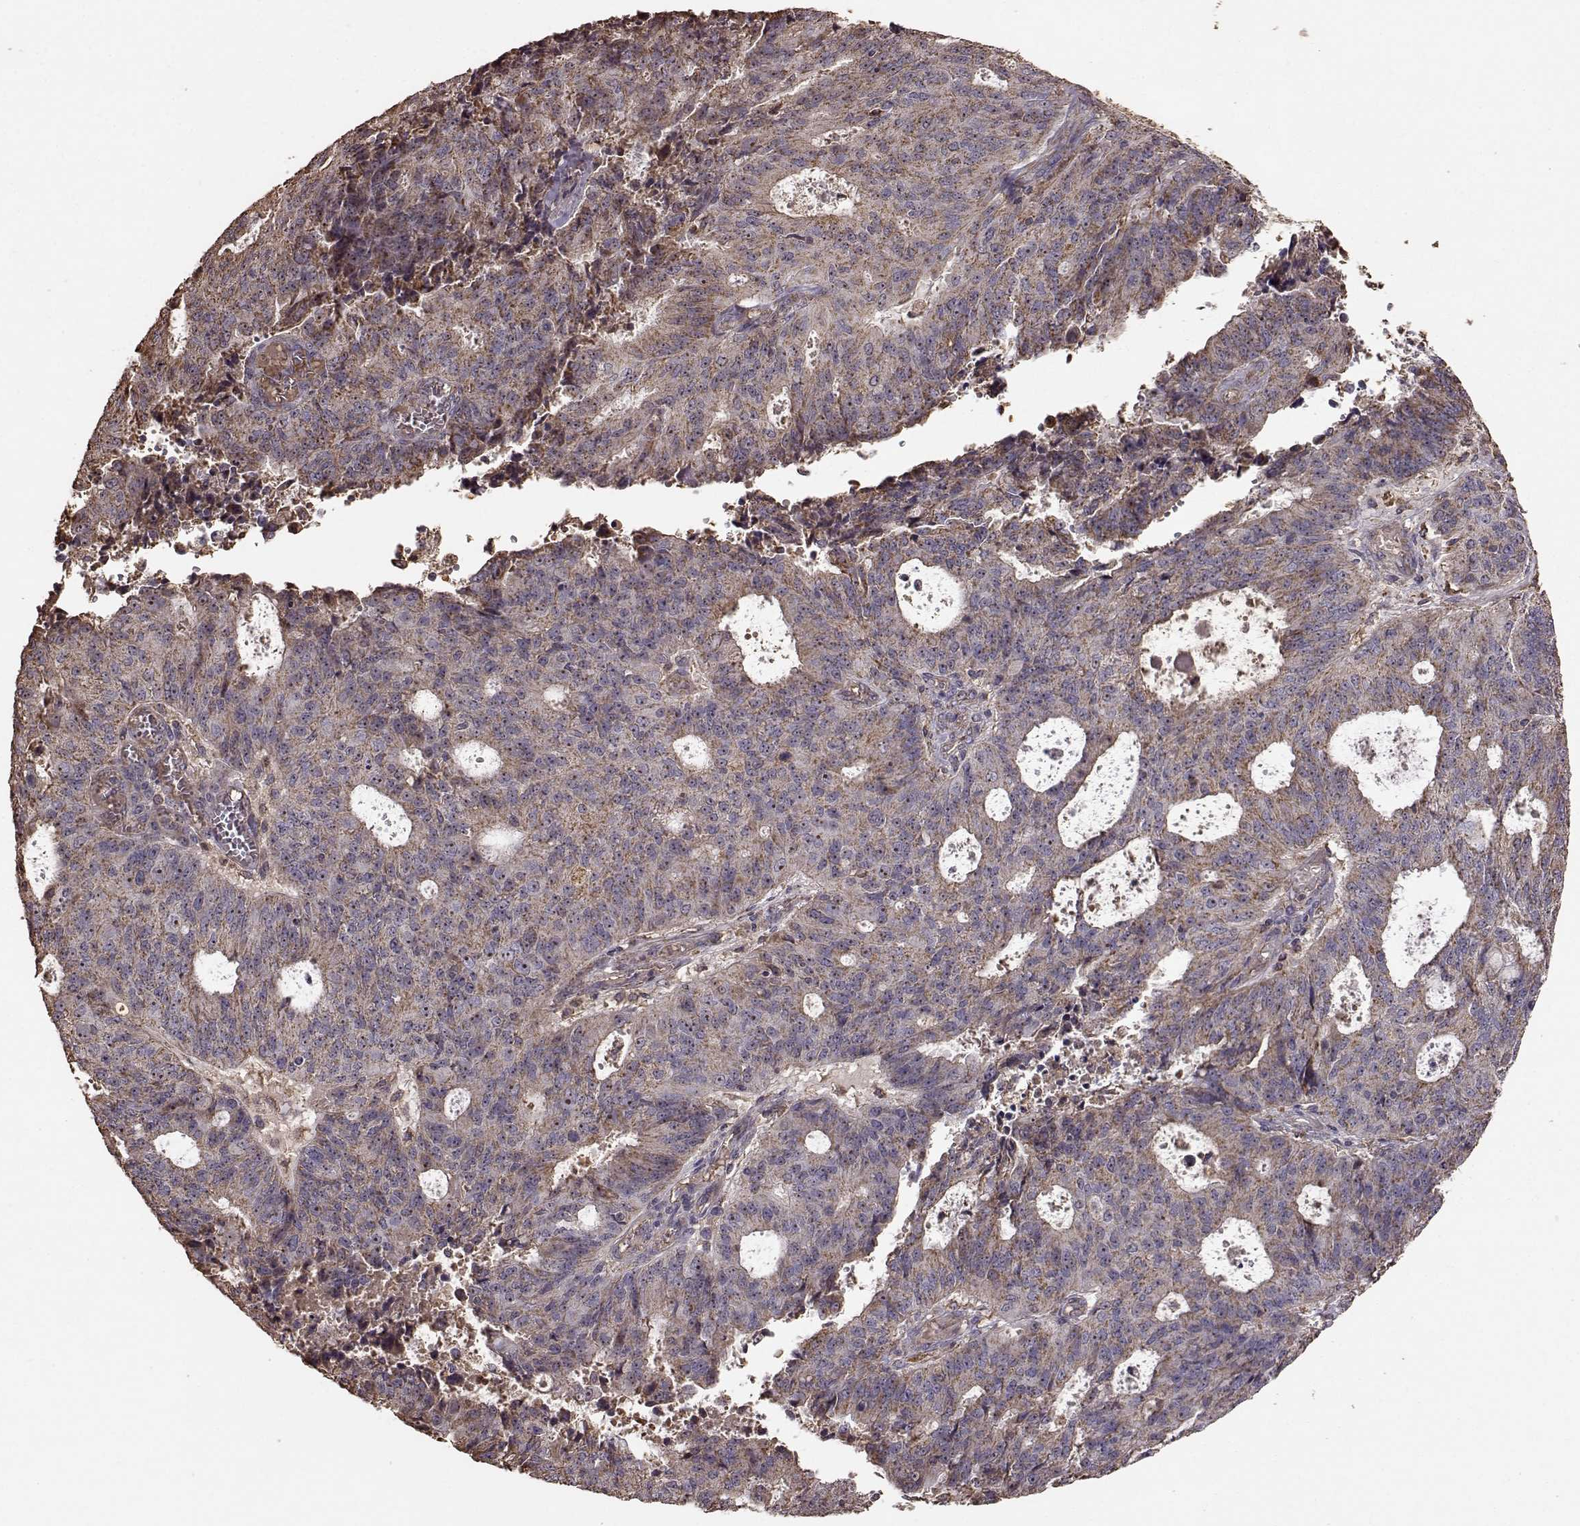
{"staining": {"intensity": "moderate", "quantity": "25%-75%", "location": "cytoplasmic/membranous"}, "tissue": "endometrial cancer", "cell_type": "Tumor cells", "image_type": "cancer", "snomed": [{"axis": "morphology", "description": "Adenocarcinoma, NOS"}, {"axis": "topography", "description": "Endometrium"}], "caption": "DAB (3,3'-diaminobenzidine) immunohistochemical staining of endometrial adenocarcinoma demonstrates moderate cytoplasmic/membranous protein expression in about 25%-75% of tumor cells.", "gene": "PTGES2", "patient": {"sex": "female", "age": 82}}